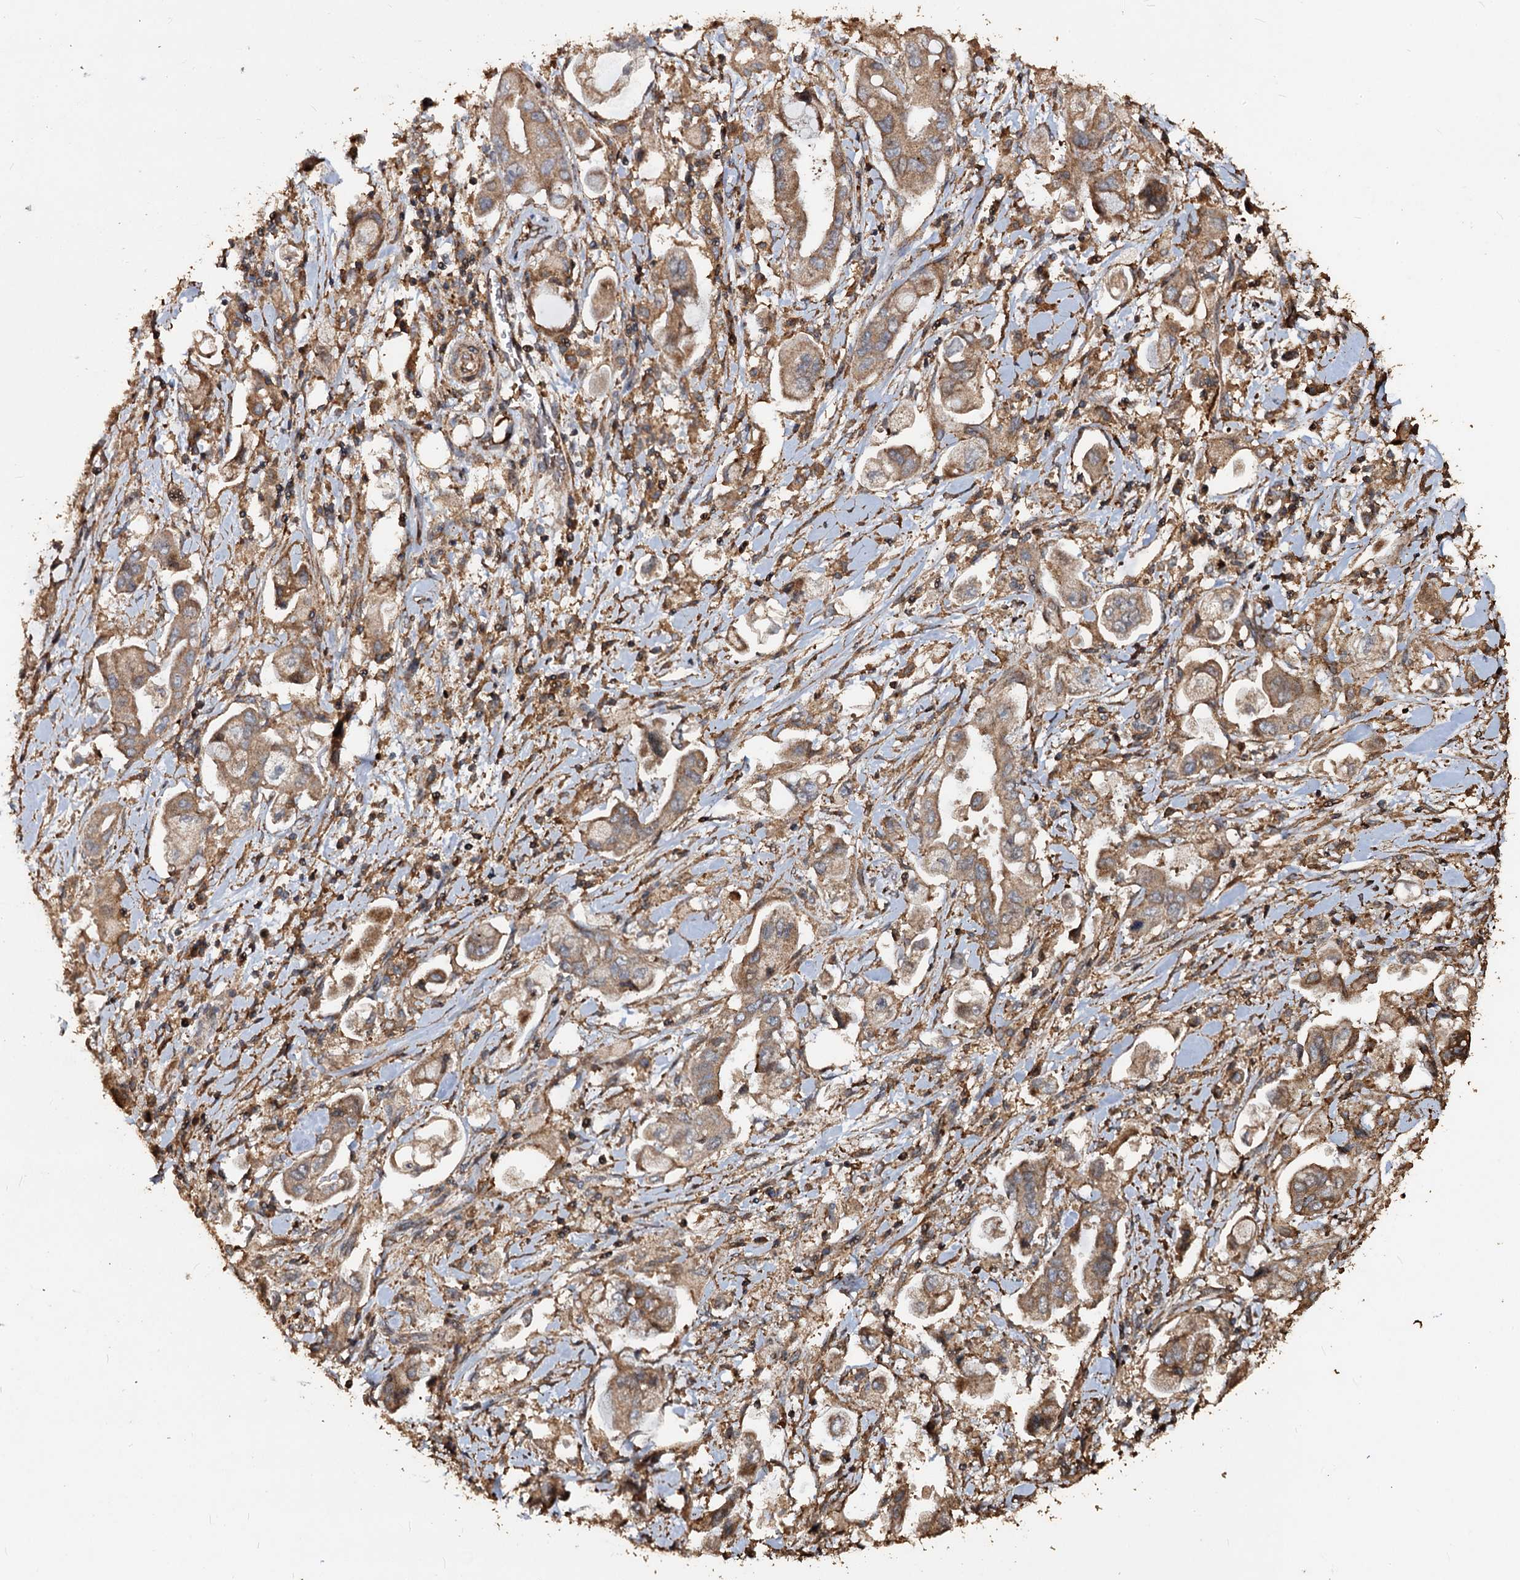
{"staining": {"intensity": "weak", "quantity": ">75%", "location": "cytoplasmic/membranous"}, "tissue": "stomach cancer", "cell_type": "Tumor cells", "image_type": "cancer", "snomed": [{"axis": "morphology", "description": "Adenocarcinoma, NOS"}, {"axis": "topography", "description": "Stomach"}], "caption": "Stomach adenocarcinoma stained with a brown dye demonstrates weak cytoplasmic/membranous positive expression in about >75% of tumor cells.", "gene": "NOTCH2NLA", "patient": {"sex": "male", "age": 62}}